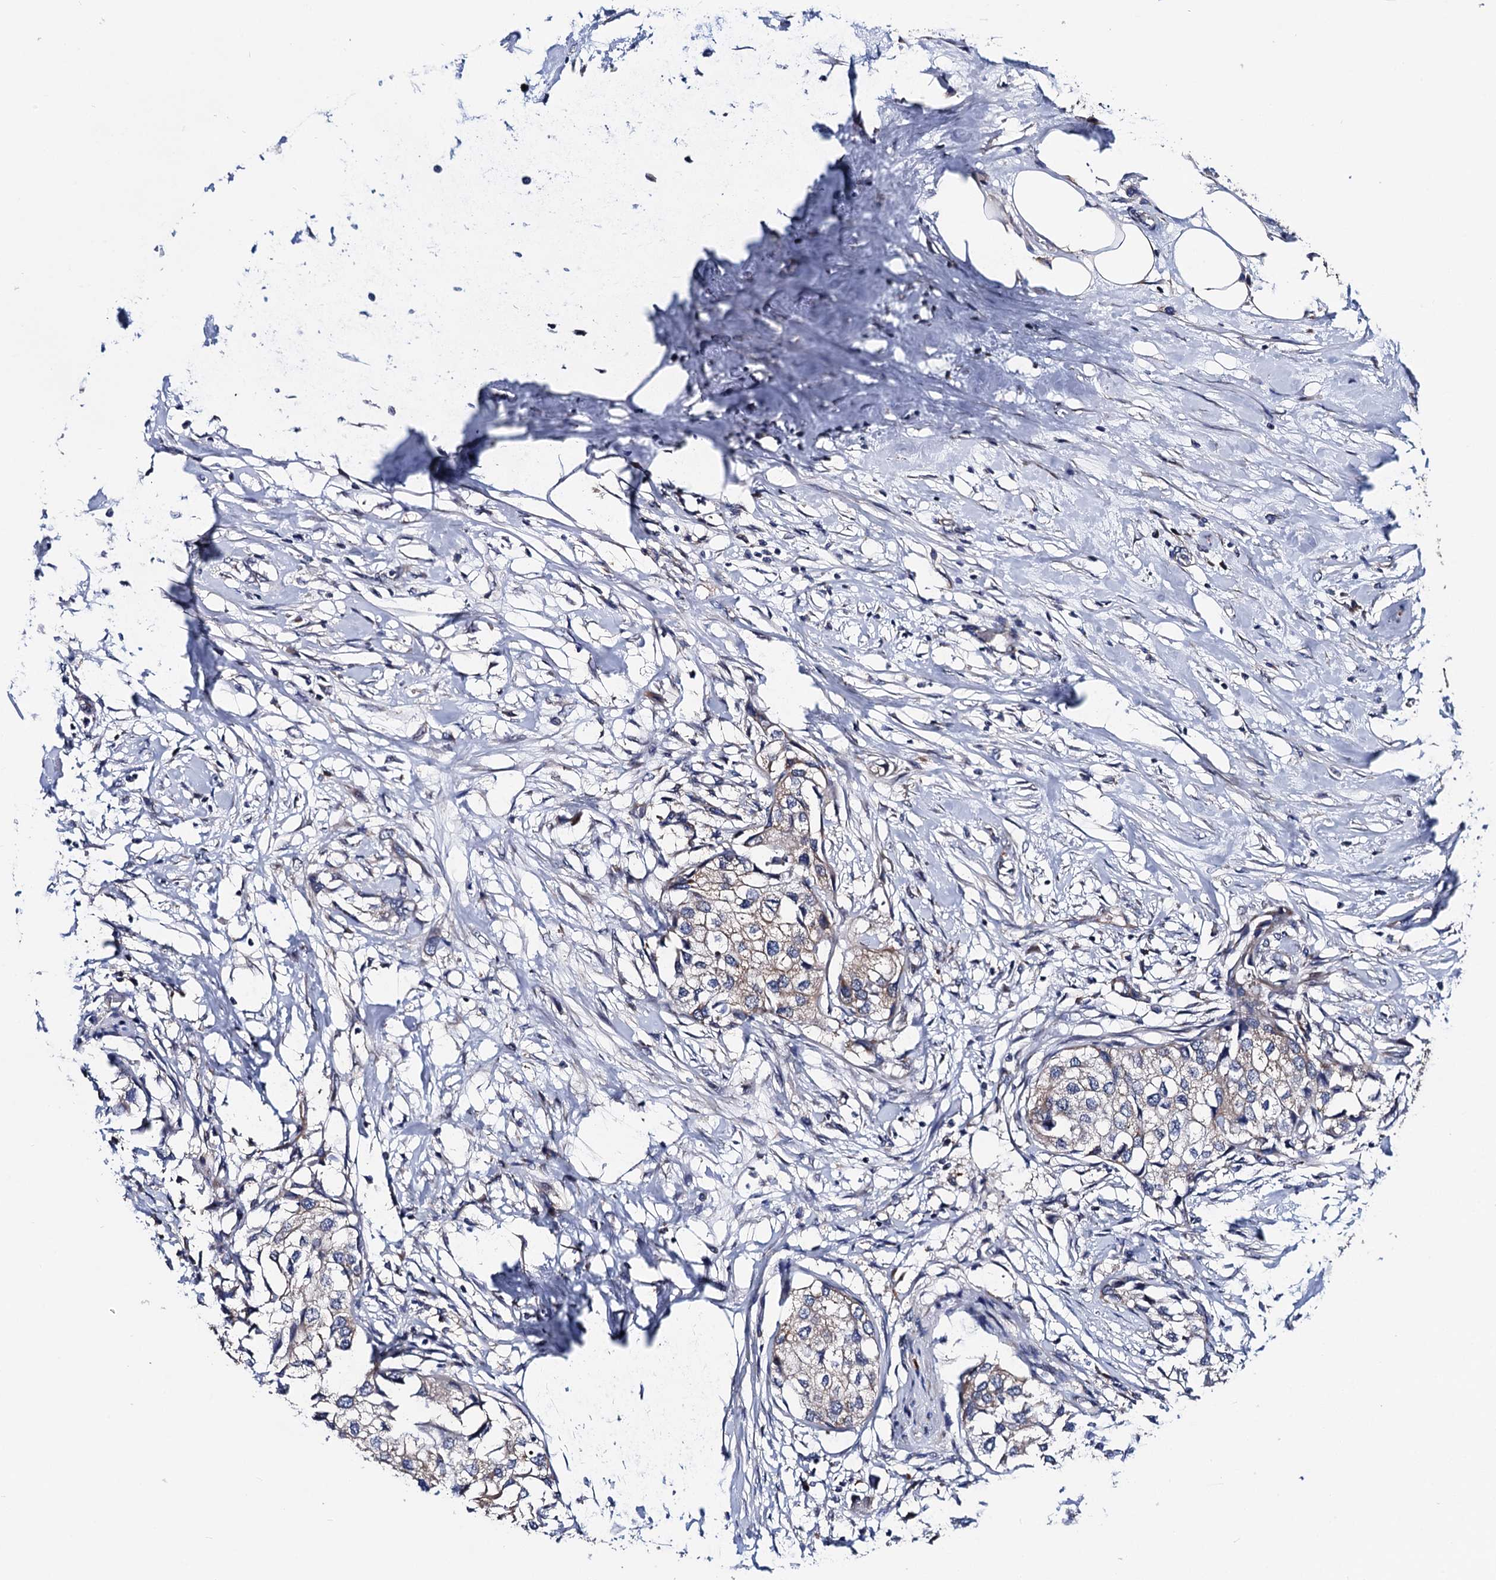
{"staining": {"intensity": "weak", "quantity": "<25%", "location": "cytoplasmic/membranous"}, "tissue": "urothelial cancer", "cell_type": "Tumor cells", "image_type": "cancer", "snomed": [{"axis": "morphology", "description": "Urothelial carcinoma, High grade"}, {"axis": "topography", "description": "Urinary bladder"}], "caption": "Tumor cells are negative for protein expression in human urothelial carcinoma (high-grade). (Stains: DAB (3,3'-diaminobenzidine) IHC with hematoxylin counter stain, Microscopy: brightfield microscopy at high magnification).", "gene": "PTCD3", "patient": {"sex": "male", "age": 64}}